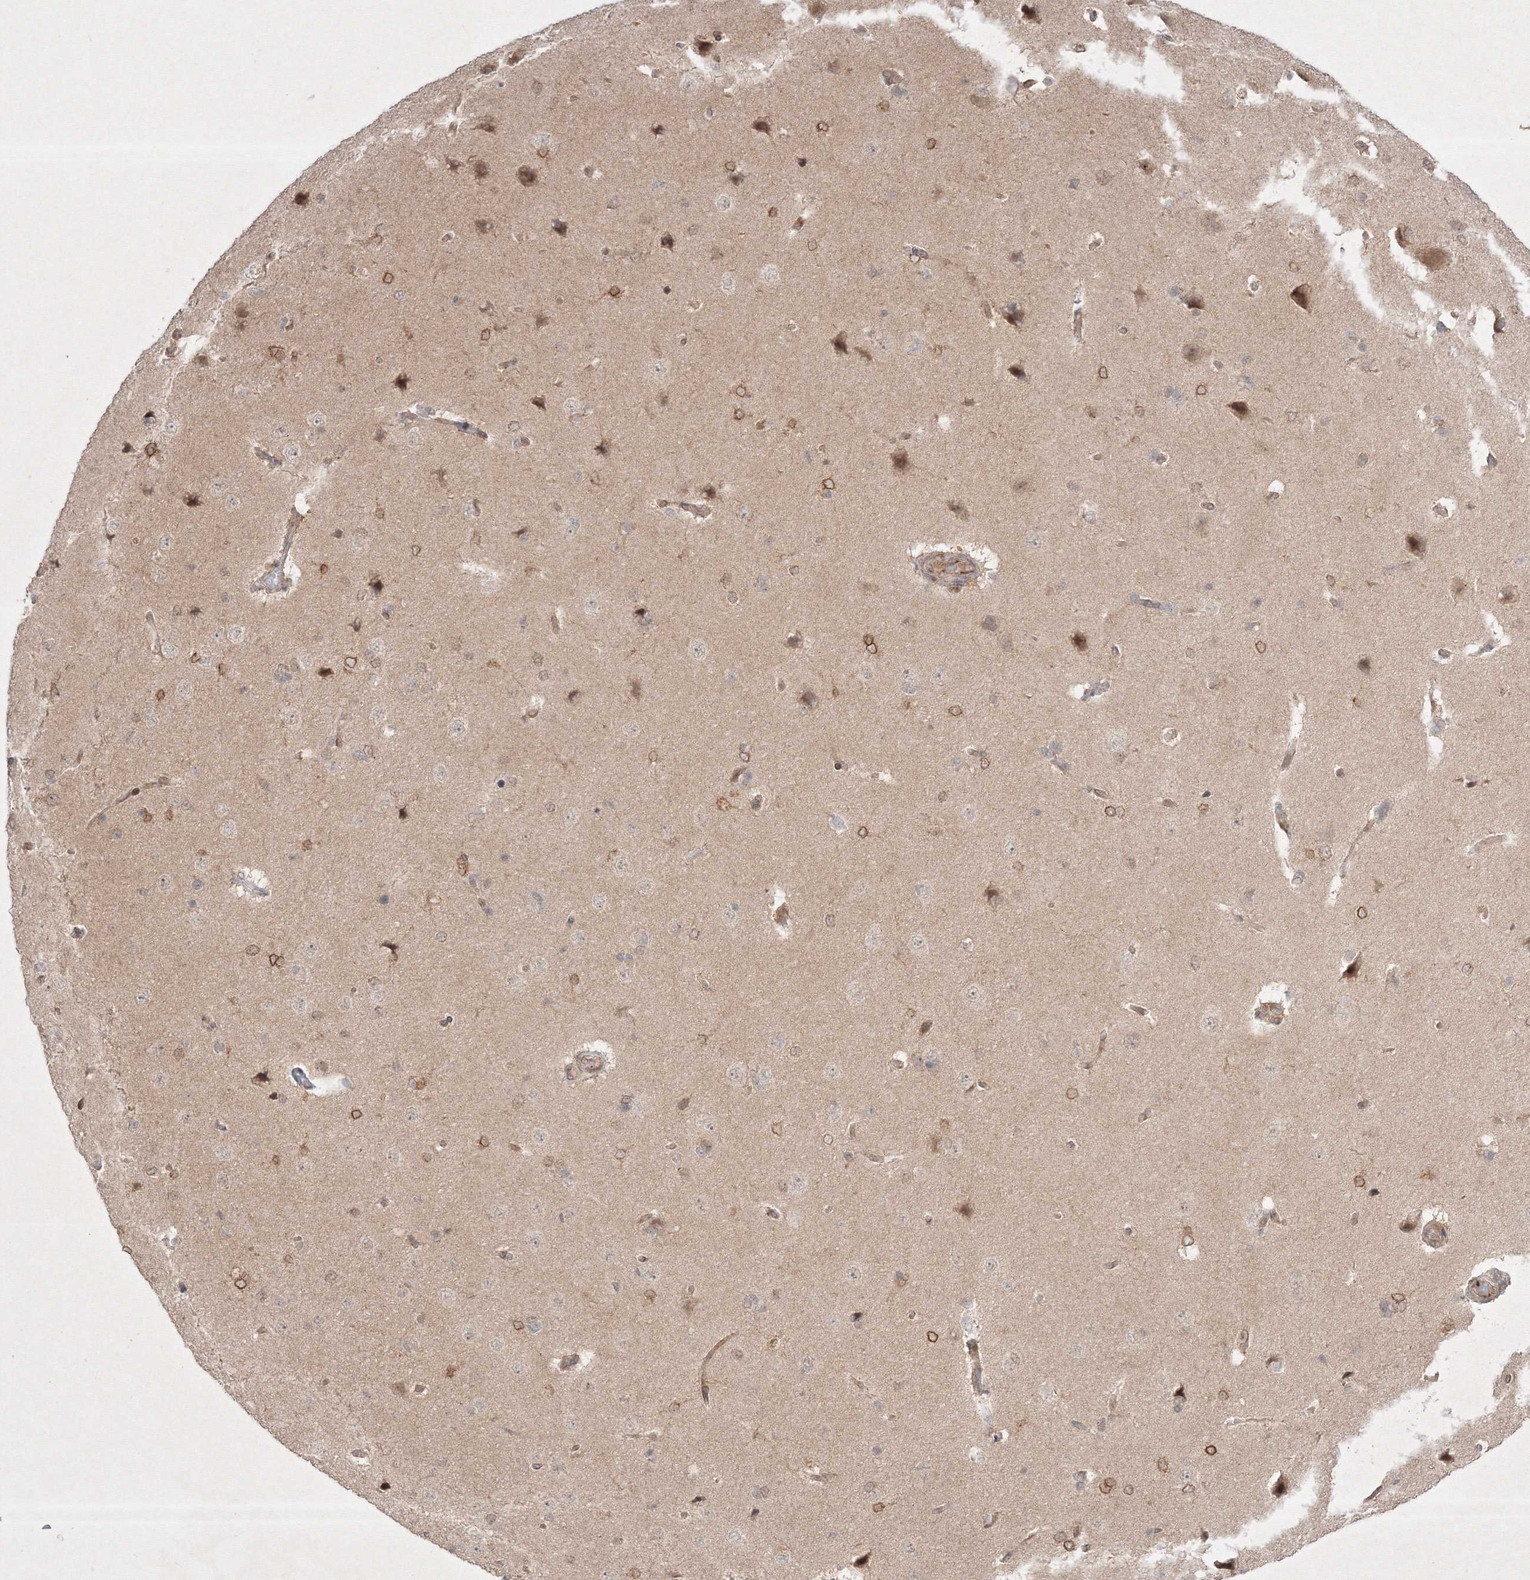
{"staining": {"intensity": "moderate", "quantity": ">75%", "location": "cytoplasmic/membranous"}, "tissue": "cerebral cortex", "cell_type": "Endothelial cells", "image_type": "normal", "snomed": [{"axis": "morphology", "description": "Normal tissue, NOS"}, {"axis": "topography", "description": "Cerebral cortex"}], "caption": "This histopathology image exhibits immunohistochemistry (IHC) staining of benign cerebral cortex, with medium moderate cytoplasmic/membranous staining in about >75% of endothelial cells.", "gene": "KIF20A", "patient": {"sex": "male", "age": 62}}